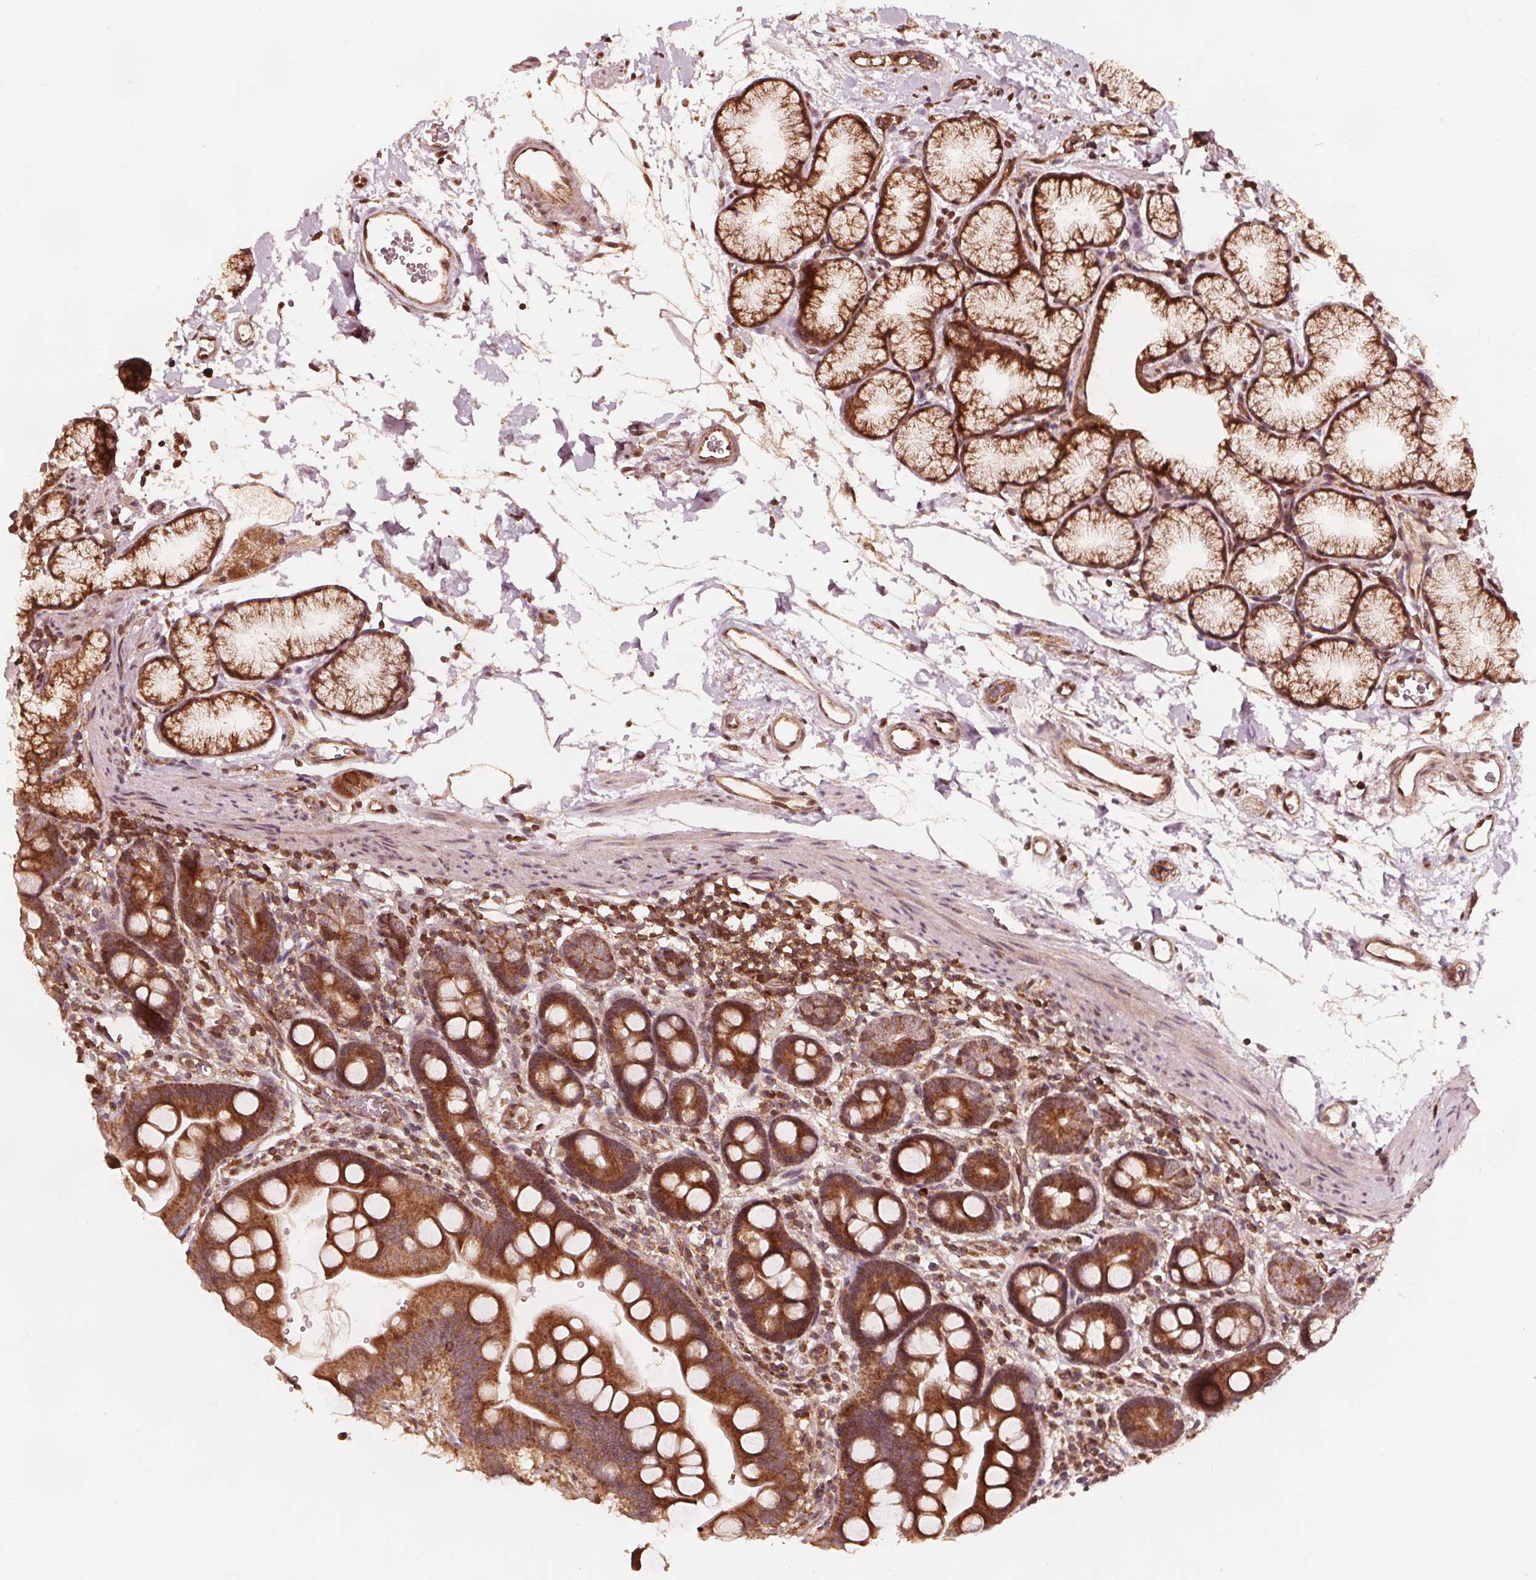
{"staining": {"intensity": "strong", "quantity": ">75%", "location": "cytoplasmic/membranous"}, "tissue": "duodenum", "cell_type": "Glandular cells", "image_type": "normal", "snomed": [{"axis": "morphology", "description": "Normal tissue, NOS"}, {"axis": "topography", "description": "Duodenum"}], "caption": "This image exhibits immunohistochemistry (IHC) staining of unremarkable human duodenum, with high strong cytoplasmic/membranous staining in approximately >75% of glandular cells.", "gene": "AIP", "patient": {"sex": "male", "age": 59}}